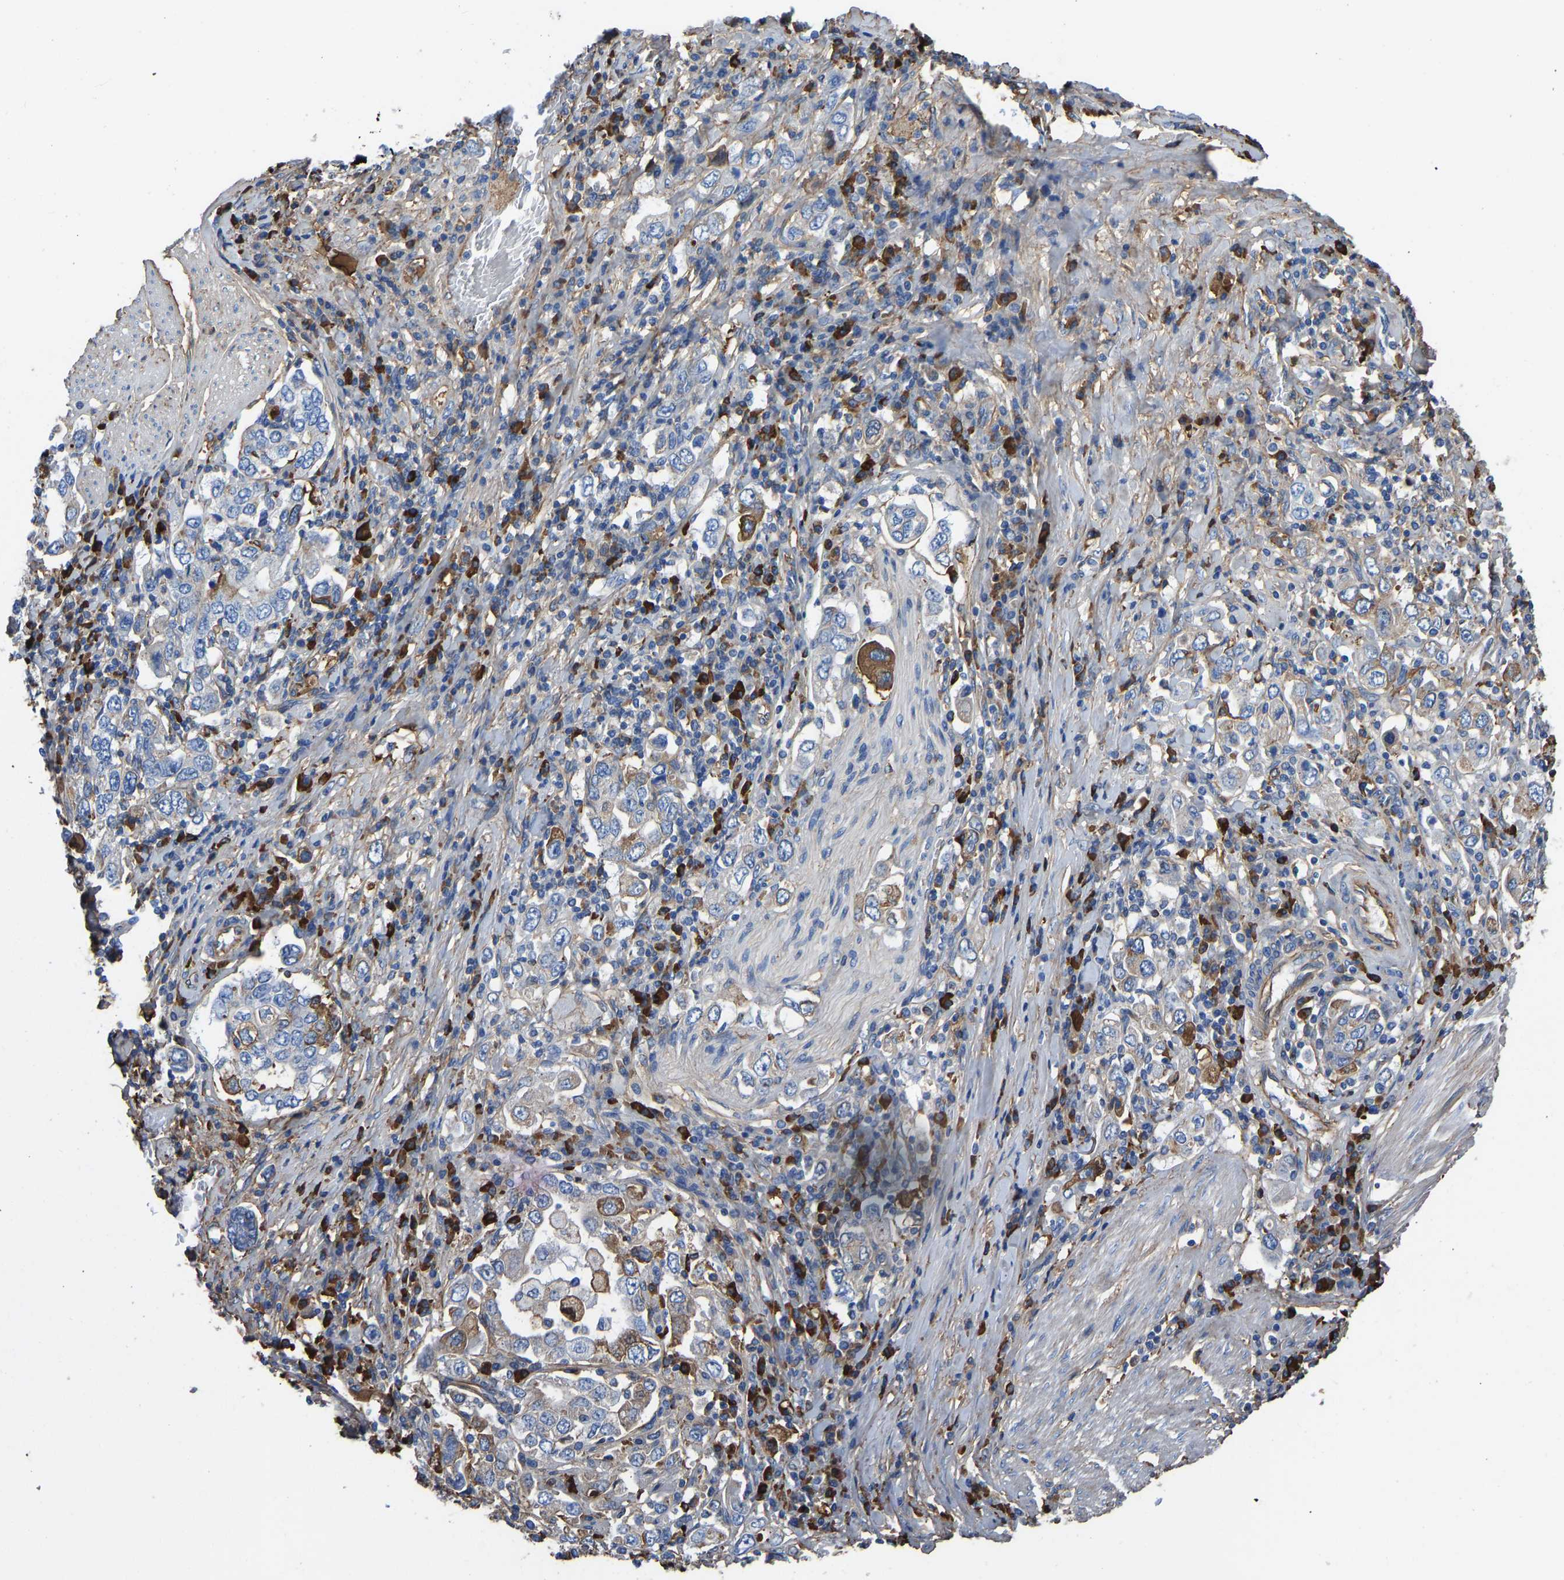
{"staining": {"intensity": "moderate", "quantity": "<25%", "location": "cytoplasmic/membranous"}, "tissue": "stomach cancer", "cell_type": "Tumor cells", "image_type": "cancer", "snomed": [{"axis": "morphology", "description": "Adenocarcinoma, NOS"}, {"axis": "topography", "description": "Stomach, upper"}], "caption": "Stomach adenocarcinoma was stained to show a protein in brown. There is low levels of moderate cytoplasmic/membranous staining in approximately <25% of tumor cells. (Brightfield microscopy of DAB IHC at high magnification).", "gene": "HSPG2", "patient": {"sex": "male", "age": 62}}